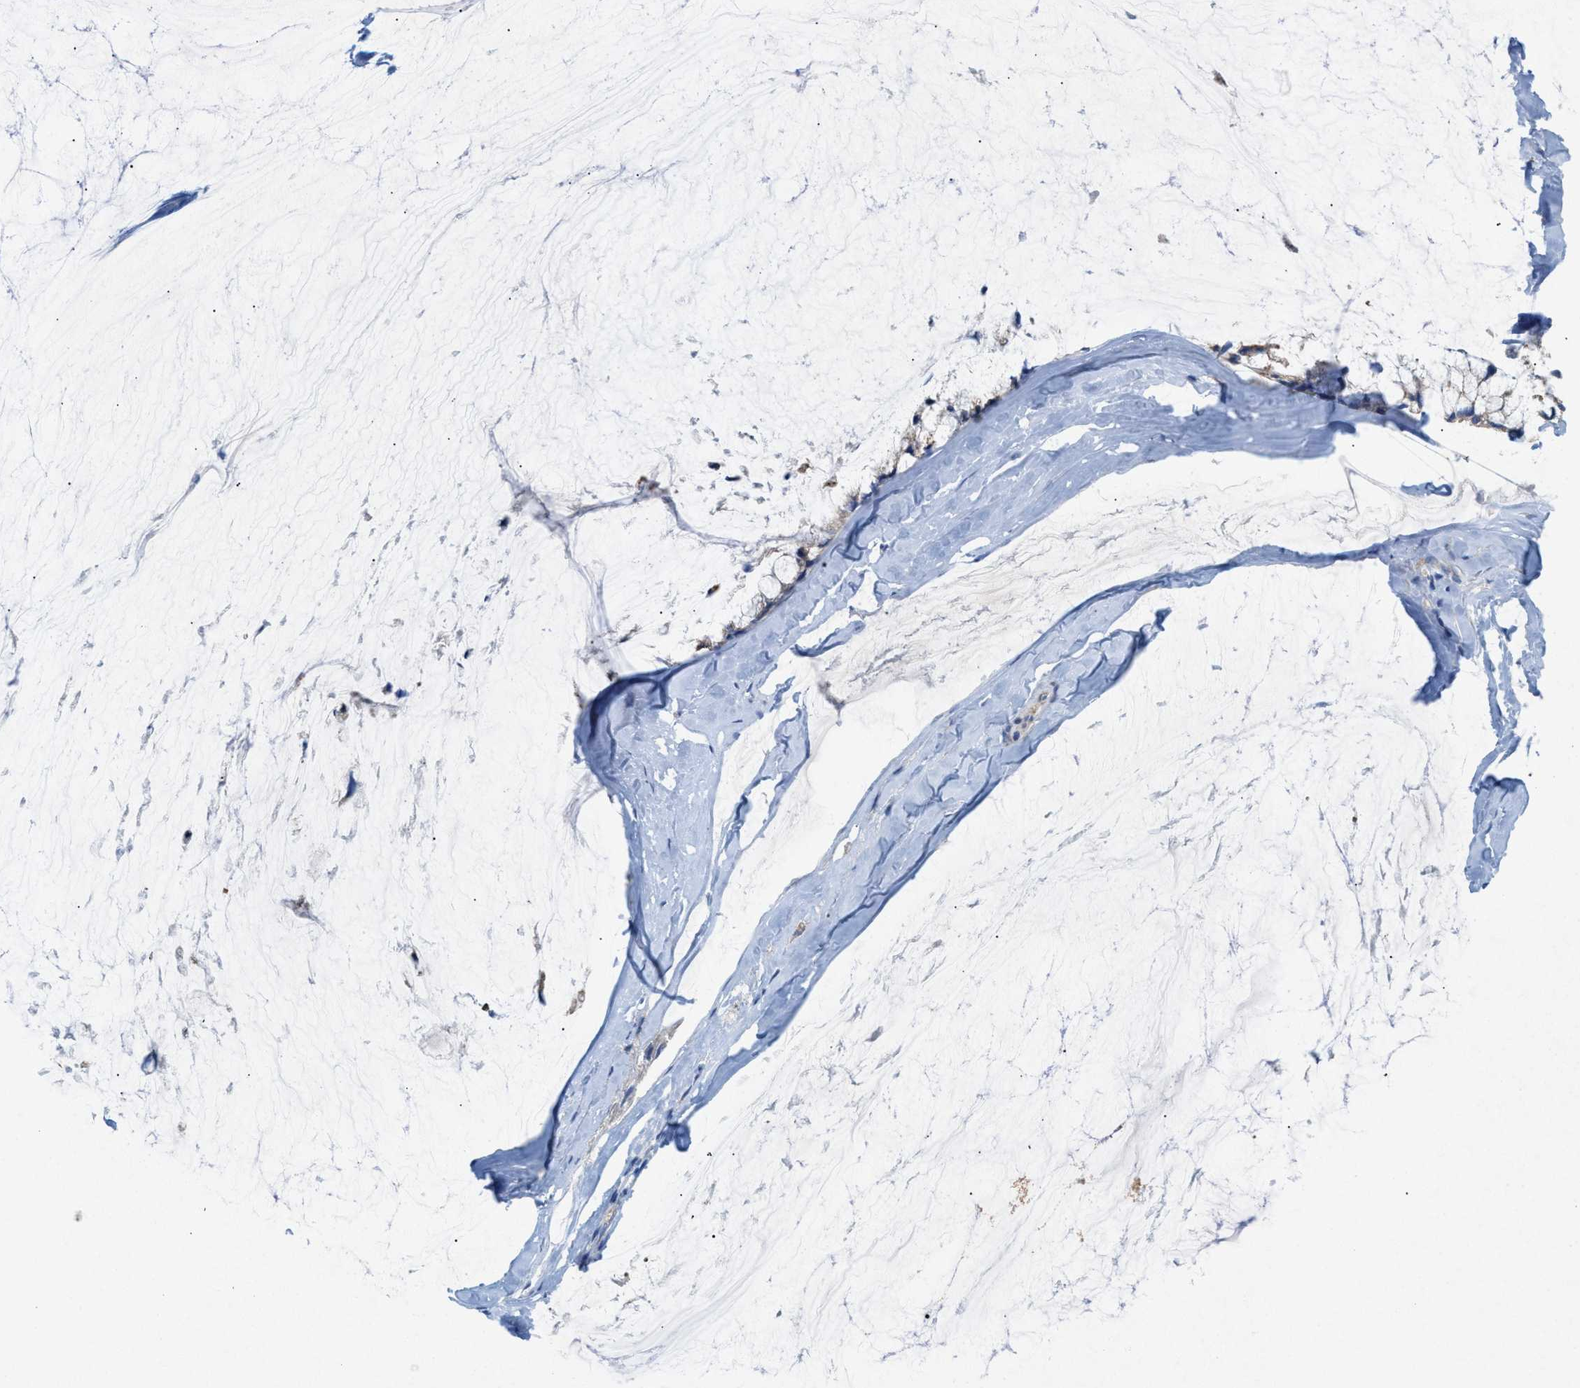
{"staining": {"intensity": "negative", "quantity": "none", "location": "none"}, "tissue": "ovarian cancer", "cell_type": "Tumor cells", "image_type": "cancer", "snomed": [{"axis": "morphology", "description": "Cystadenocarcinoma, mucinous, NOS"}, {"axis": "topography", "description": "Ovary"}], "caption": "Ovarian cancer stained for a protein using immunohistochemistry (IHC) shows no staining tumor cells.", "gene": "DYNC2I1", "patient": {"sex": "female", "age": 39}}